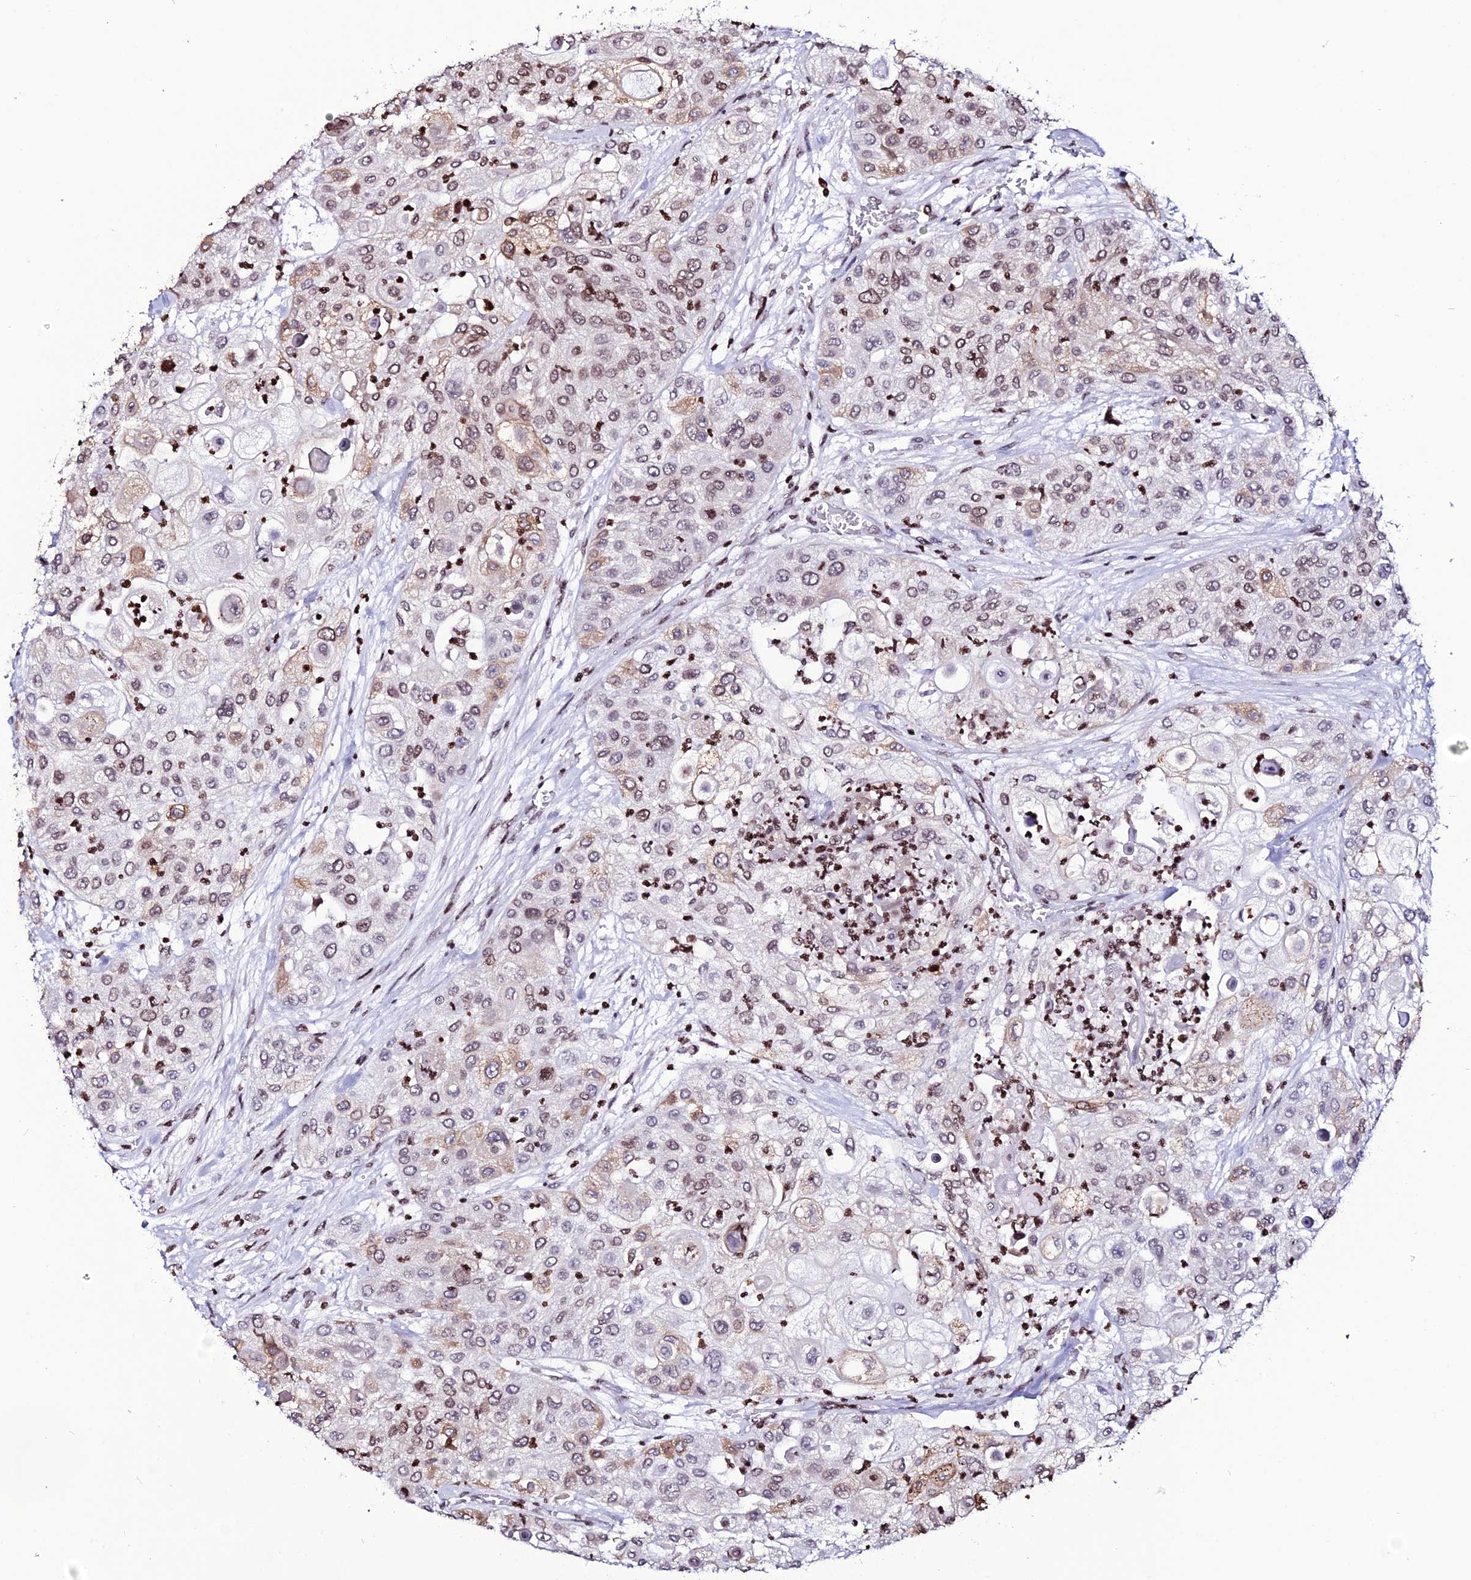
{"staining": {"intensity": "weak", "quantity": "25%-75%", "location": "cytoplasmic/membranous,nuclear"}, "tissue": "urothelial cancer", "cell_type": "Tumor cells", "image_type": "cancer", "snomed": [{"axis": "morphology", "description": "Urothelial carcinoma, High grade"}, {"axis": "topography", "description": "Urinary bladder"}], "caption": "Urothelial cancer stained with DAB (3,3'-diaminobenzidine) immunohistochemistry (IHC) displays low levels of weak cytoplasmic/membranous and nuclear expression in approximately 25%-75% of tumor cells.", "gene": "MACROH2A2", "patient": {"sex": "female", "age": 79}}